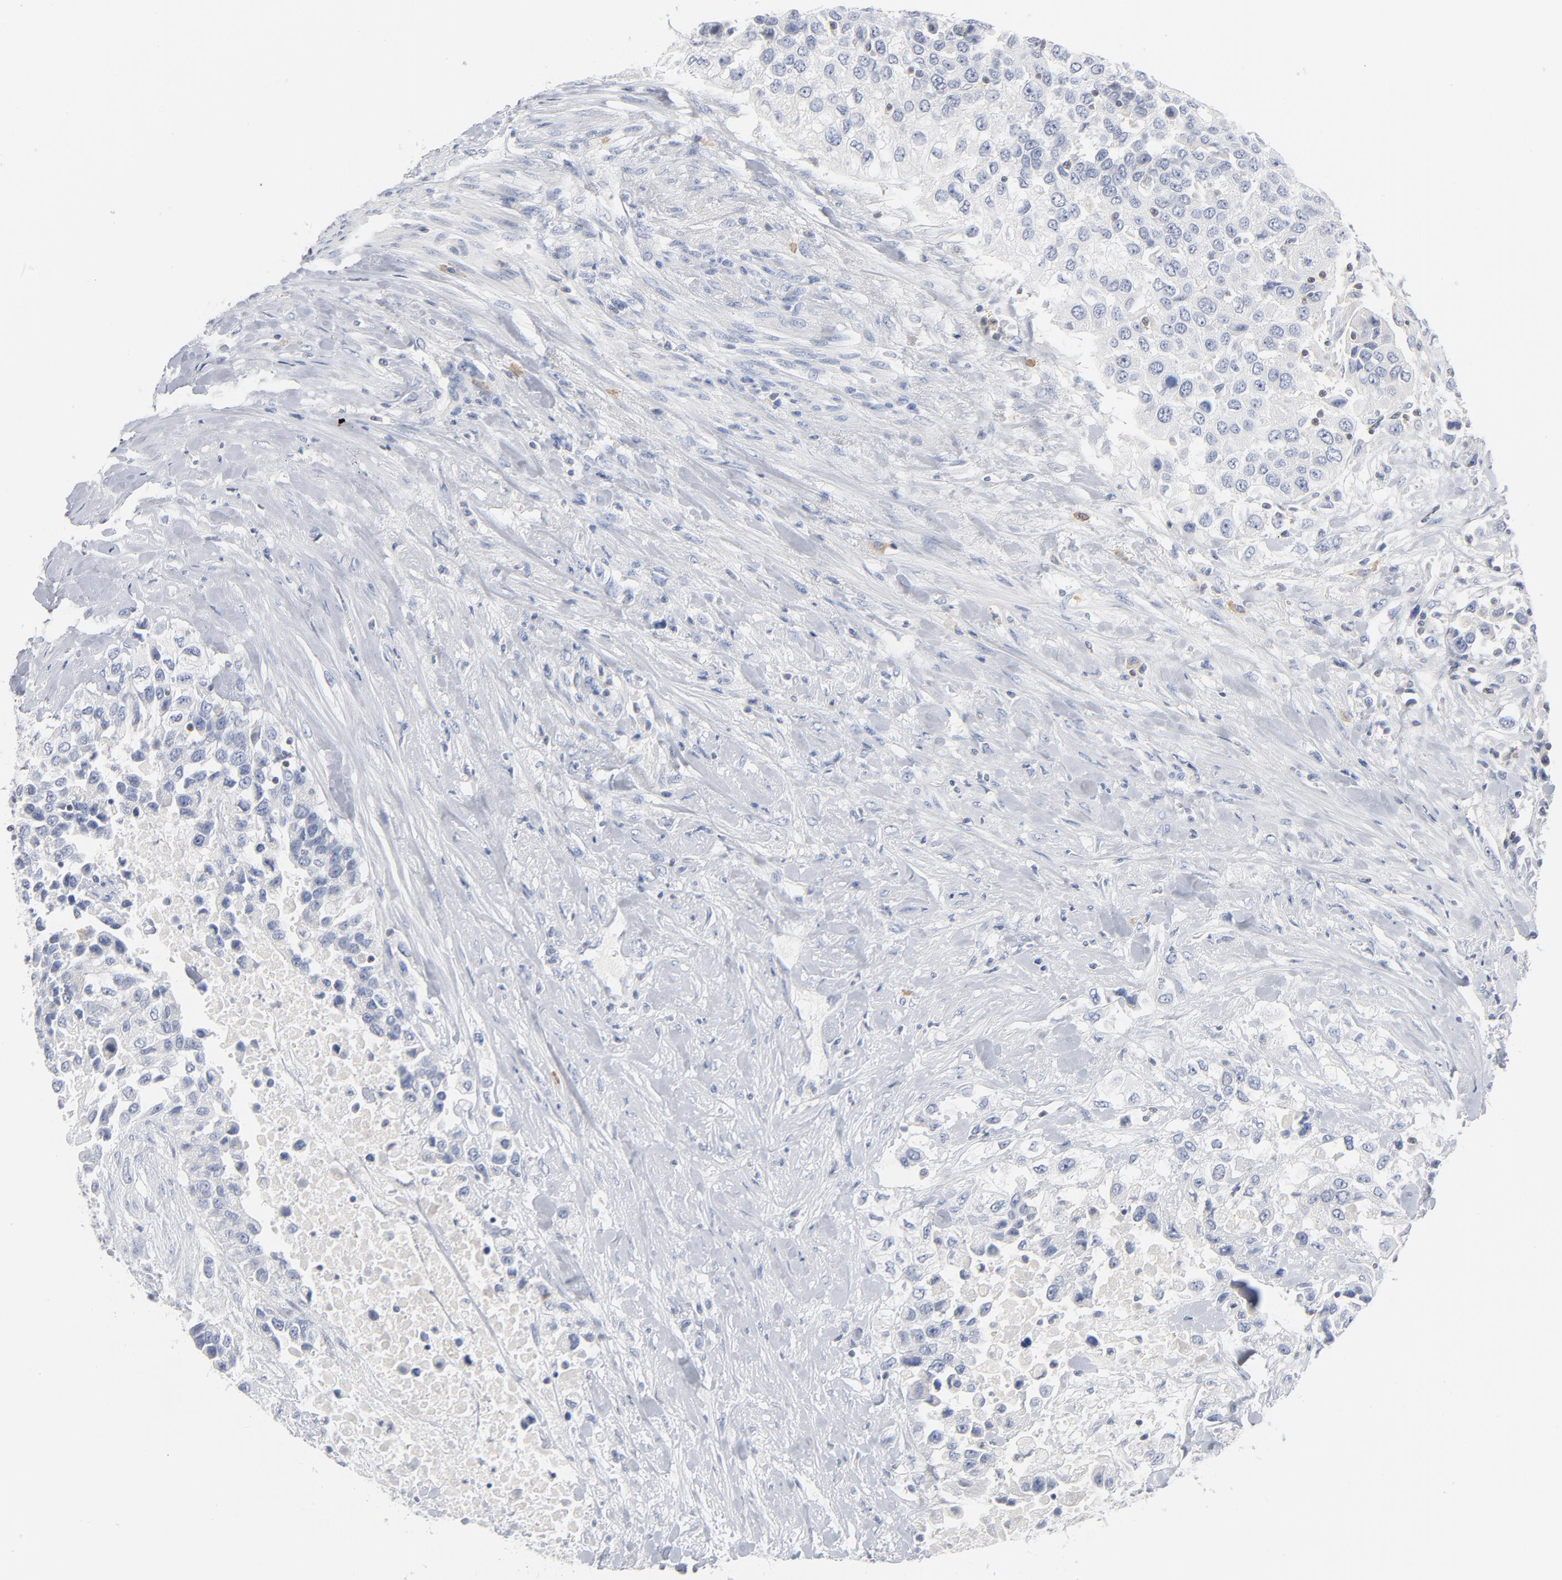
{"staining": {"intensity": "negative", "quantity": "none", "location": "none"}, "tissue": "urothelial cancer", "cell_type": "Tumor cells", "image_type": "cancer", "snomed": [{"axis": "morphology", "description": "Urothelial carcinoma, High grade"}, {"axis": "topography", "description": "Urinary bladder"}], "caption": "Immunohistochemistry (IHC) of high-grade urothelial carcinoma reveals no expression in tumor cells. (DAB (3,3'-diaminobenzidine) immunohistochemistry (IHC), high magnification).", "gene": "PTK2B", "patient": {"sex": "female", "age": 80}}